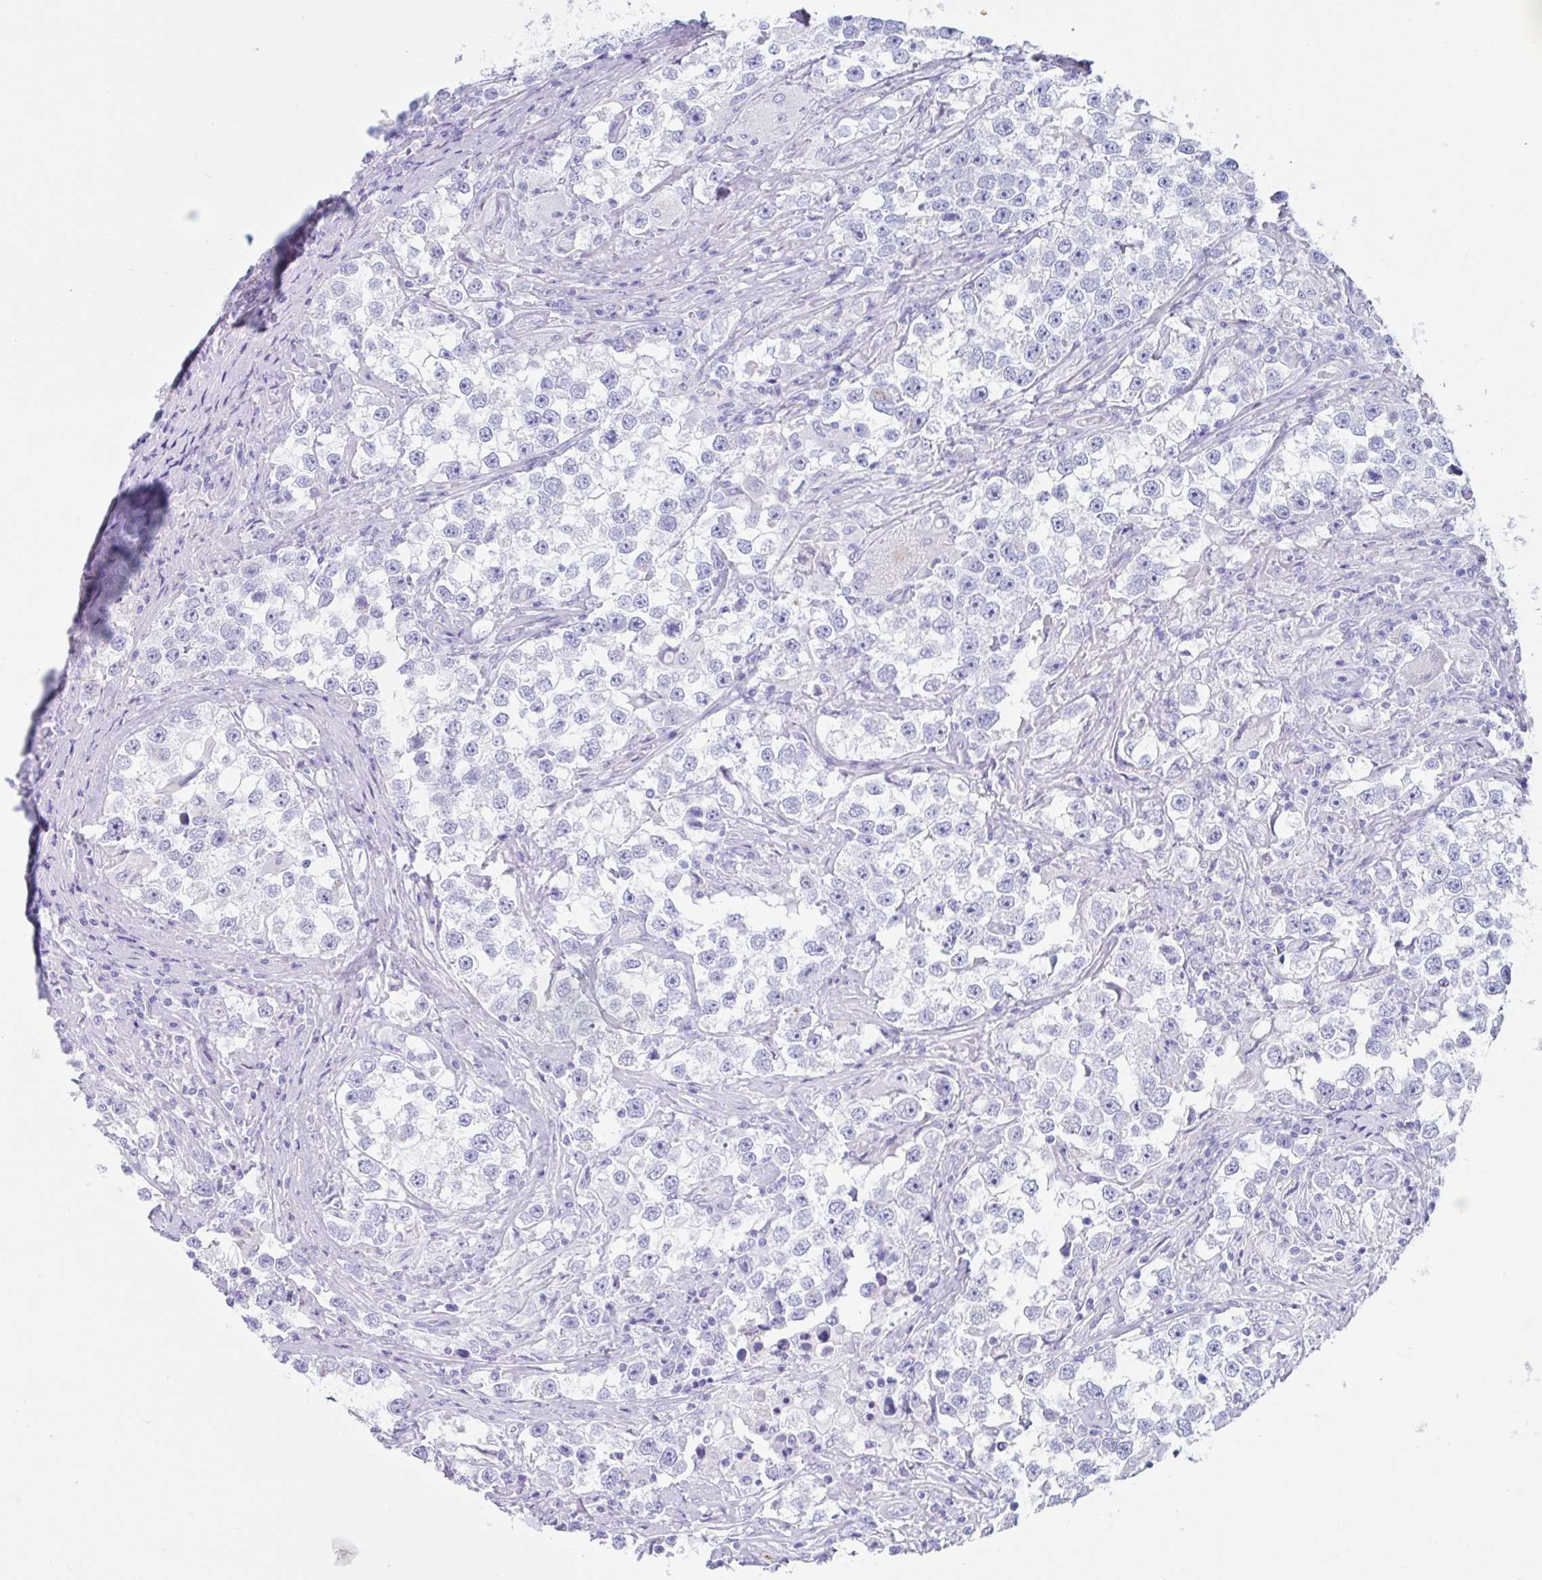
{"staining": {"intensity": "negative", "quantity": "none", "location": "none"}, "tissue": "testis cancer", "cell_type": "Tumor cells", "image_type": "cancer", "snomed": [{"axis": "morphology", "description": "Seminoma, NOS"}, {"axis": "topography", "description": "Testis"}], "caption": "IHC of human testis seminoma shows no expression in tumor cells.", "gene": "CPTP", "patient": {"sex": "male", "age": 46}}